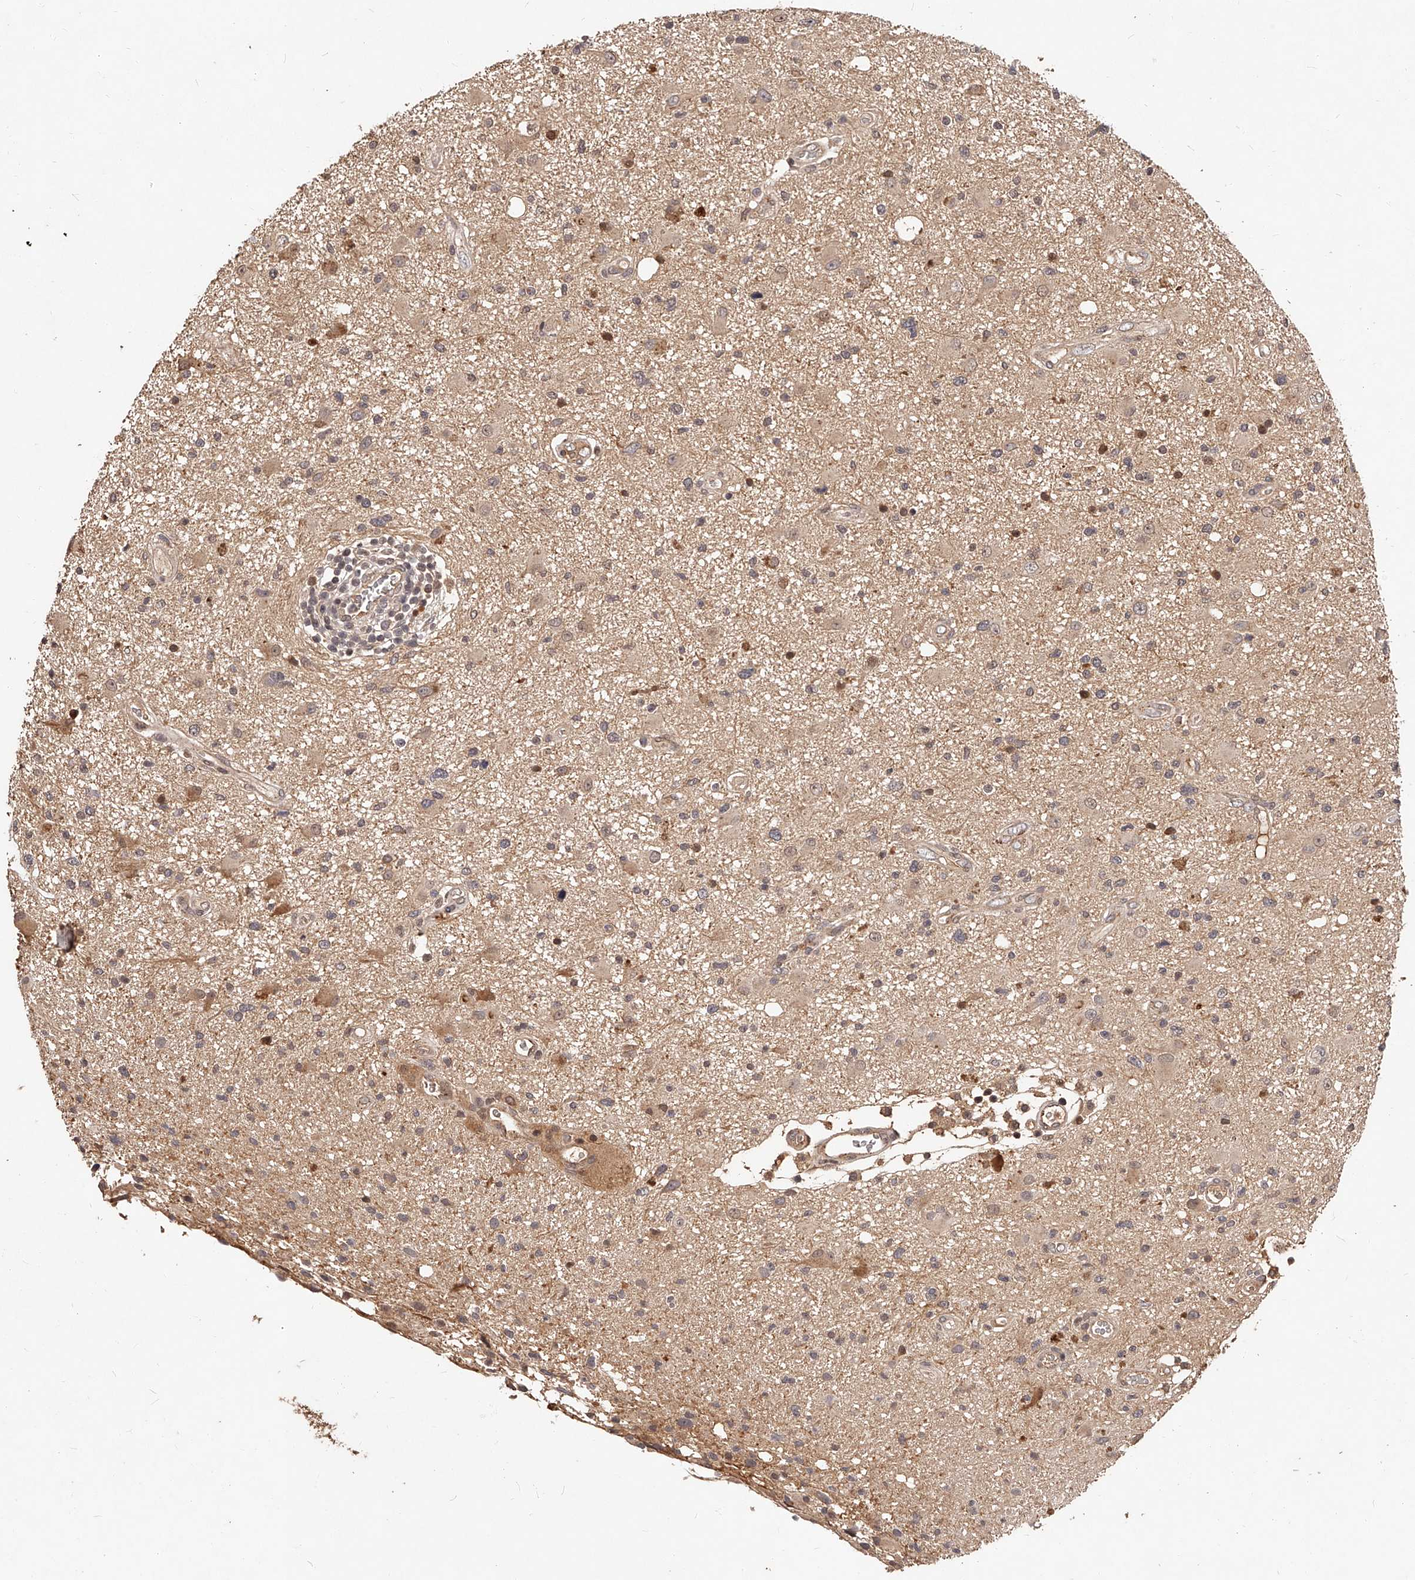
{"staining": {"intensity": "weak", "quantity": "25%-75%", "location": "cytoplasmic/membranous,nuclear"}, "tissue": "glioma", "cell_type": "Tumor cells", "image_type": "cancer", "snomed": [{"axis": "morphology", "description": "Glioma, malignant, High grade"}, {"axis": "topography", "description": "Brain"}], "caption": "Tumor cells reveal low levels of weak cytoplasmic/membranous and nuclear positivity in about 25%-75% of cells in glioma.", "gene": "CUL7", "patient": {"sex": "male", "age": 33}}